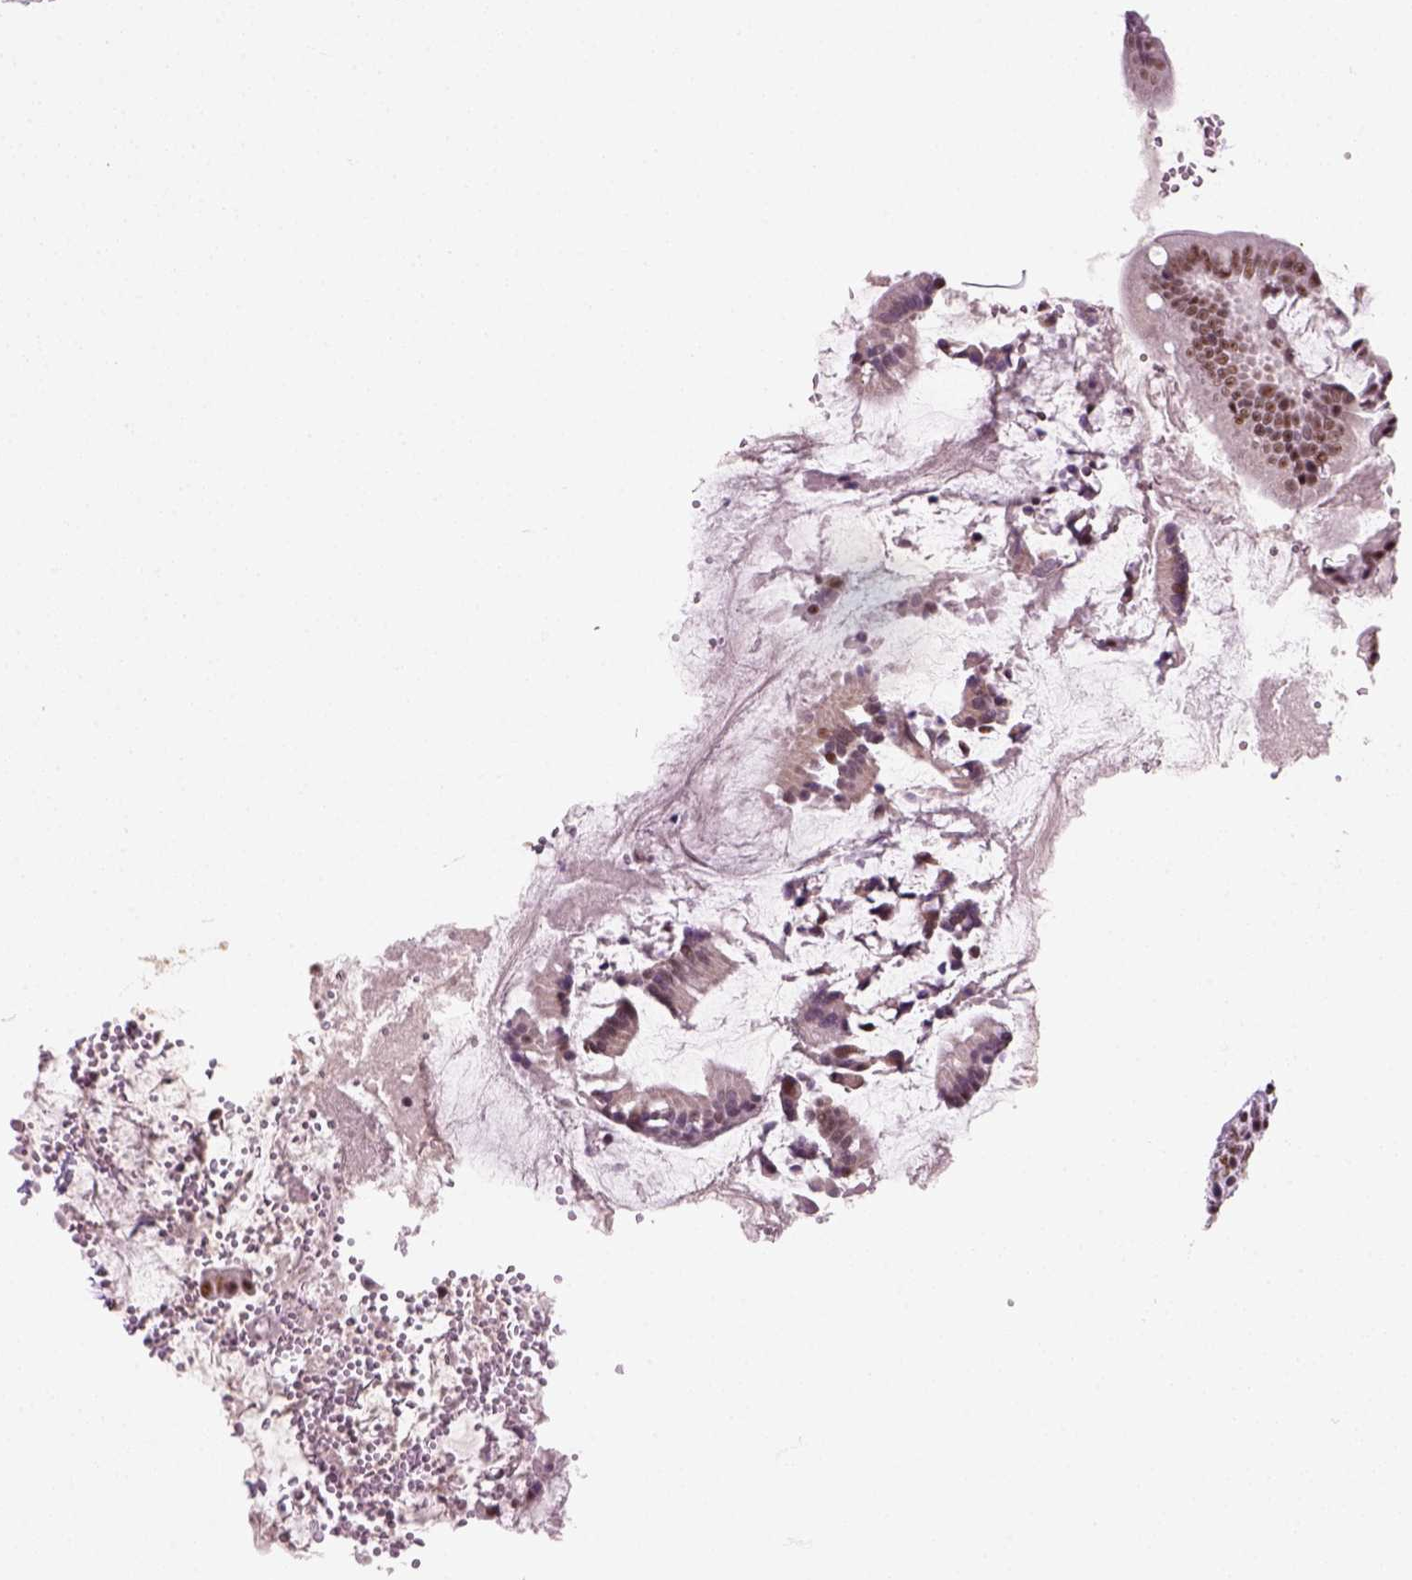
{"staining": {"intensity": "moderate", "quantity": ">75%", "location": "nuclear"}, "tissue": "small intestine", "cell_type": "Glandular cells", "image_type": "normal", "snomed": [{"axis": "morphology", "description": "Normal tissue, NOS"}, {"axis": "topography", "description": "Small intestine"}], "caption": "The immunohistochemical stain highlights moderate nuclear expression in glandular cells of benign small intestine. (Brightfield microscopy of DAB IHC at high magnification).", "gene": "GTF2F1", "patient": {"sex": "female", "age": 56}}